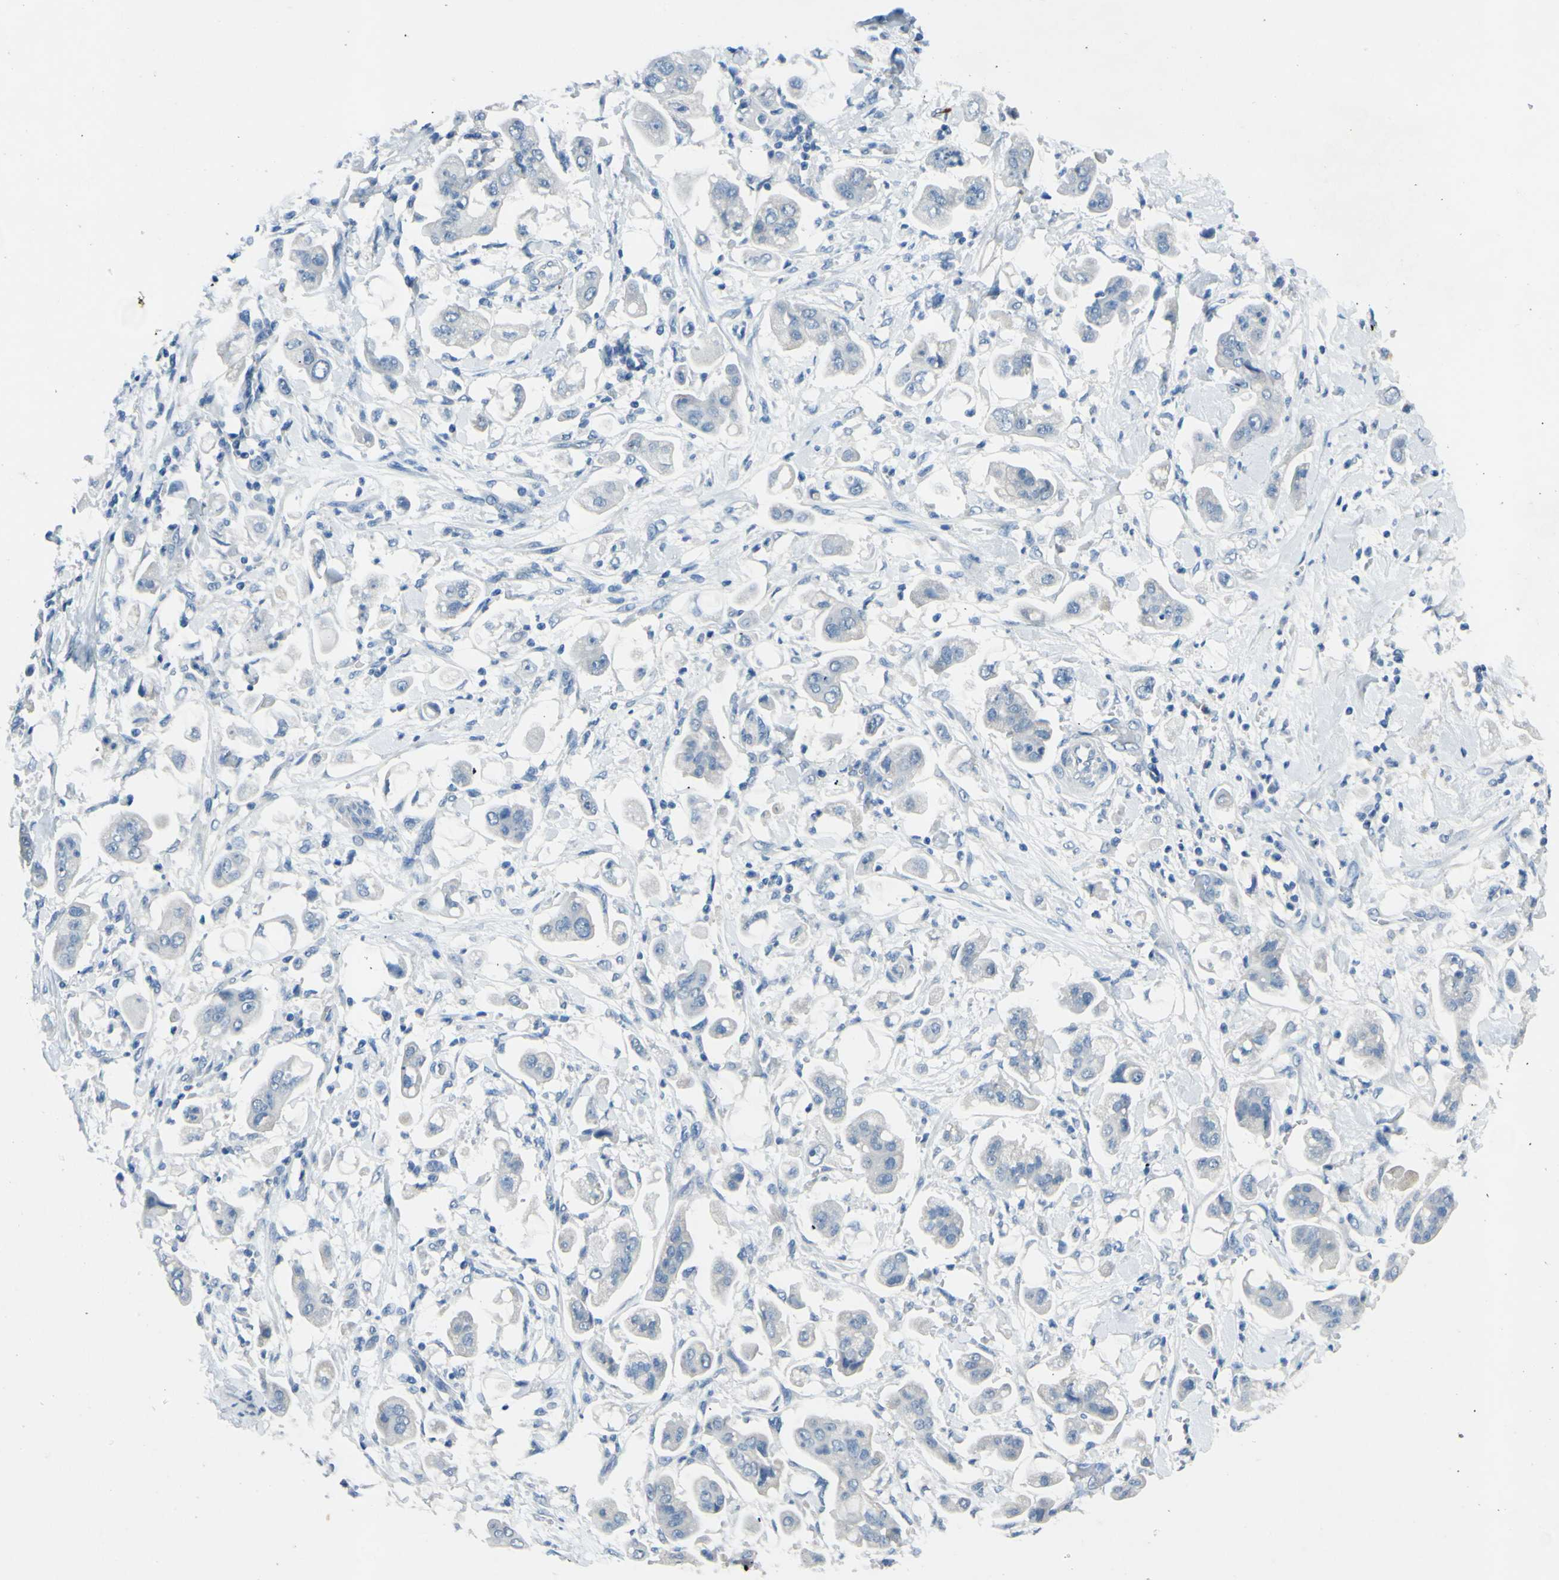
{"staining": {"intensity": "negative", "quantity": "none", "location": "none"}, "tissue": "stomach cancer", "cell_type": "Tumor cells", "image_type": "cancer", "snomed": [{"axis": "morphology", "description": "Adenocarcinoma, NOS"}, {"axis": "topography", "description": "Stomach"}], "caption": "High power microscopy photomicrograph of an IHC image of stomach adenocarcinoma, revealing no significant staining in tumor cells.", "gene": "CDH10", "patient": {"sex": "male", "age": 62}}